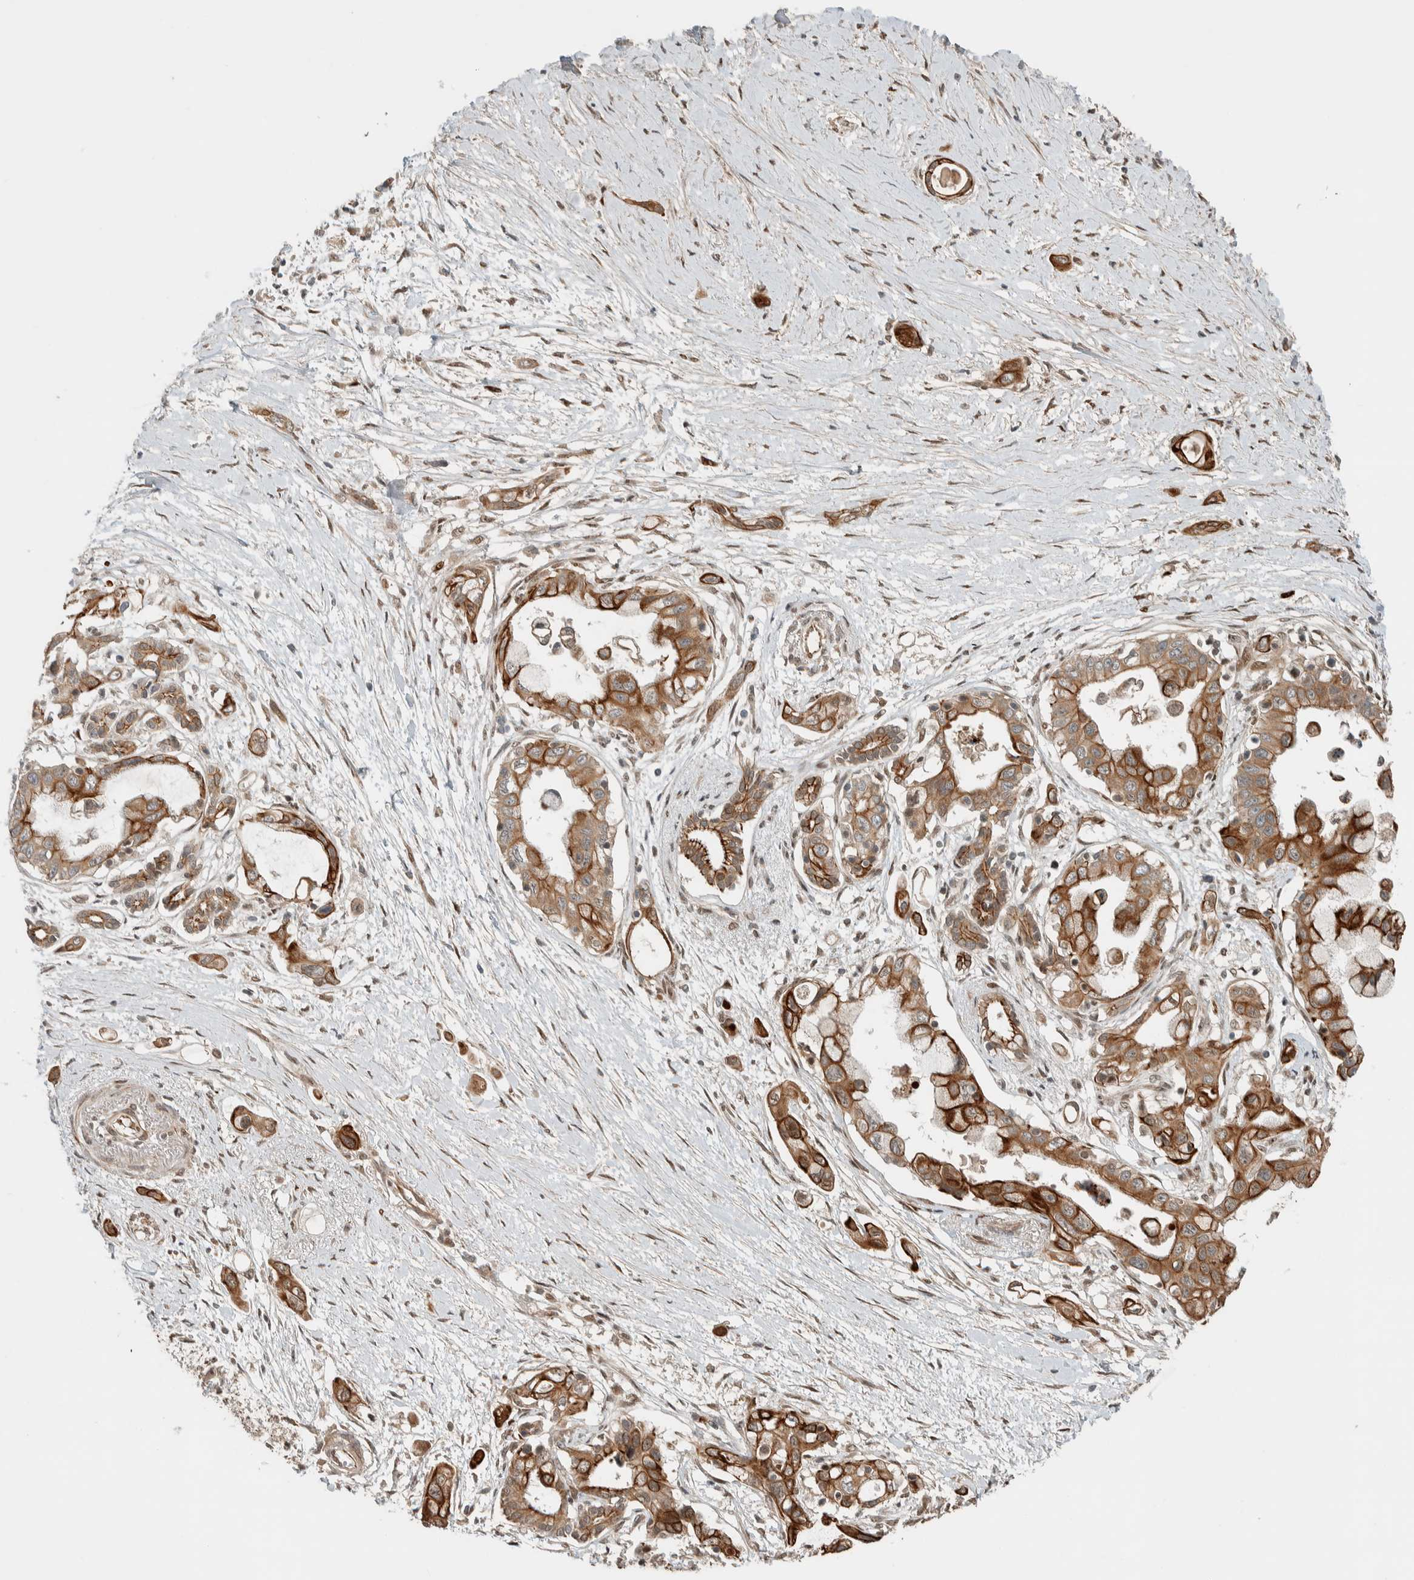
{"staining": {"intensity": "moderate", "quantity": ">75%", "location": "cytoplasmic/membranous"}, "tissue": "pancreatic cancer", "cell_type": "Tumor cells", "image_type": "cancer", "snomed": [{"axis": "morphology", "description": "Adenocarcinoma, NOS"}, {"axis": "topography", "description": "Pancreas"}], "caption": "Approximately >75% of tumor cells in human adenocarcinoma (pancreatic) show moderate cytoplasmic/membranous protein positivity as visualized by brown immunohistochemical staining.", "gene": "STXBP4", "patient": {"sex": "male", "age": 59}}